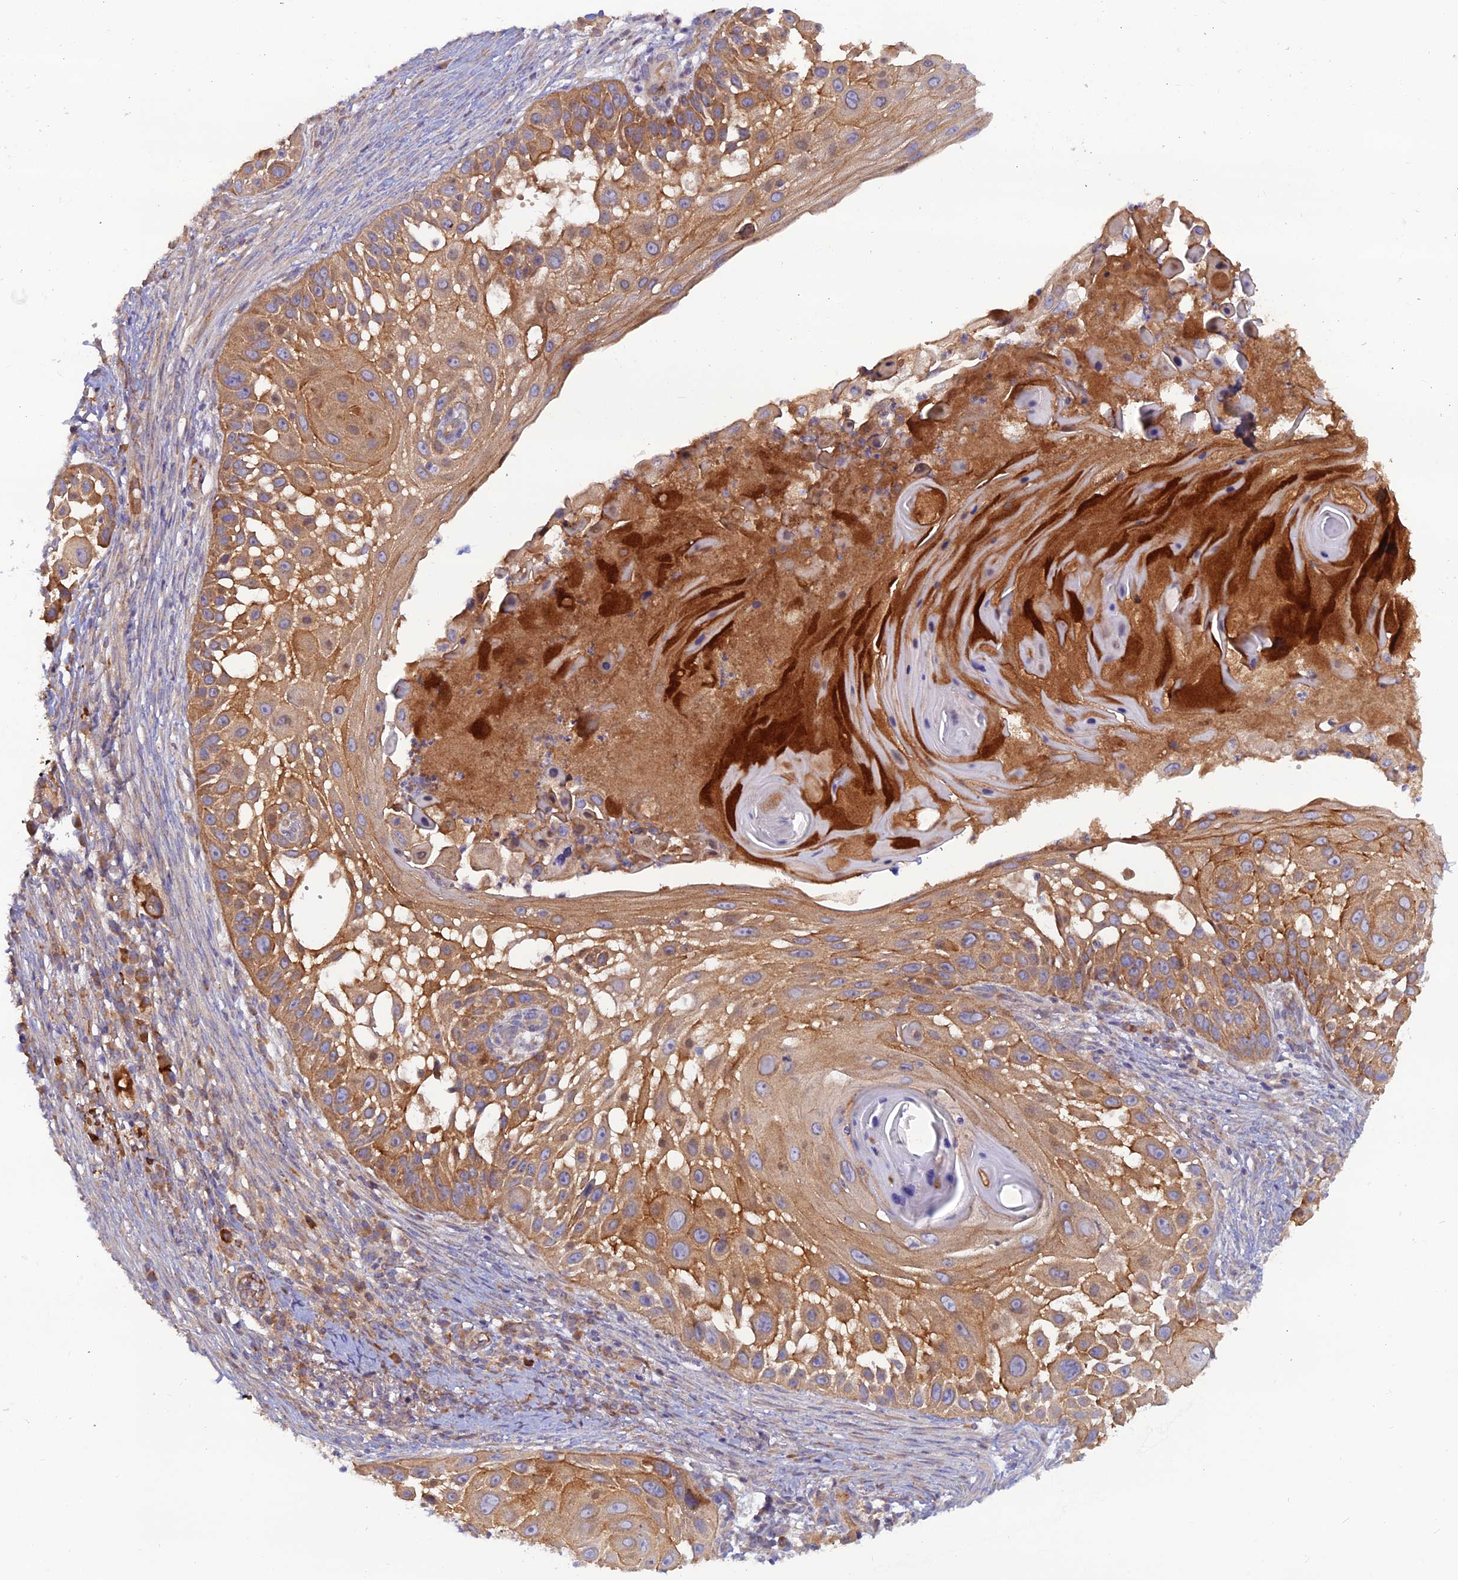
{"staining": {"intensity": "moderate", "quantity": ">75%", "location": "cytoplasmic/membranous"}, "tissue": "skin cancer", "cell_type": "Tumor cells", "image_type": "cancer", "snomed": [{"axis": "morphology", "description": "Squamous cell carcinoma, NOS"}, {"axis": "topography", "description": "Skin"}], "caption": "A micrograph of squamous cell carcinoma (skin) stained for a protein exhibits moderate cytoplasmic/membranous brown staining in tumor cells.", "gene": "GMCL1", "patient": {"sex": "female", "age": 44}}